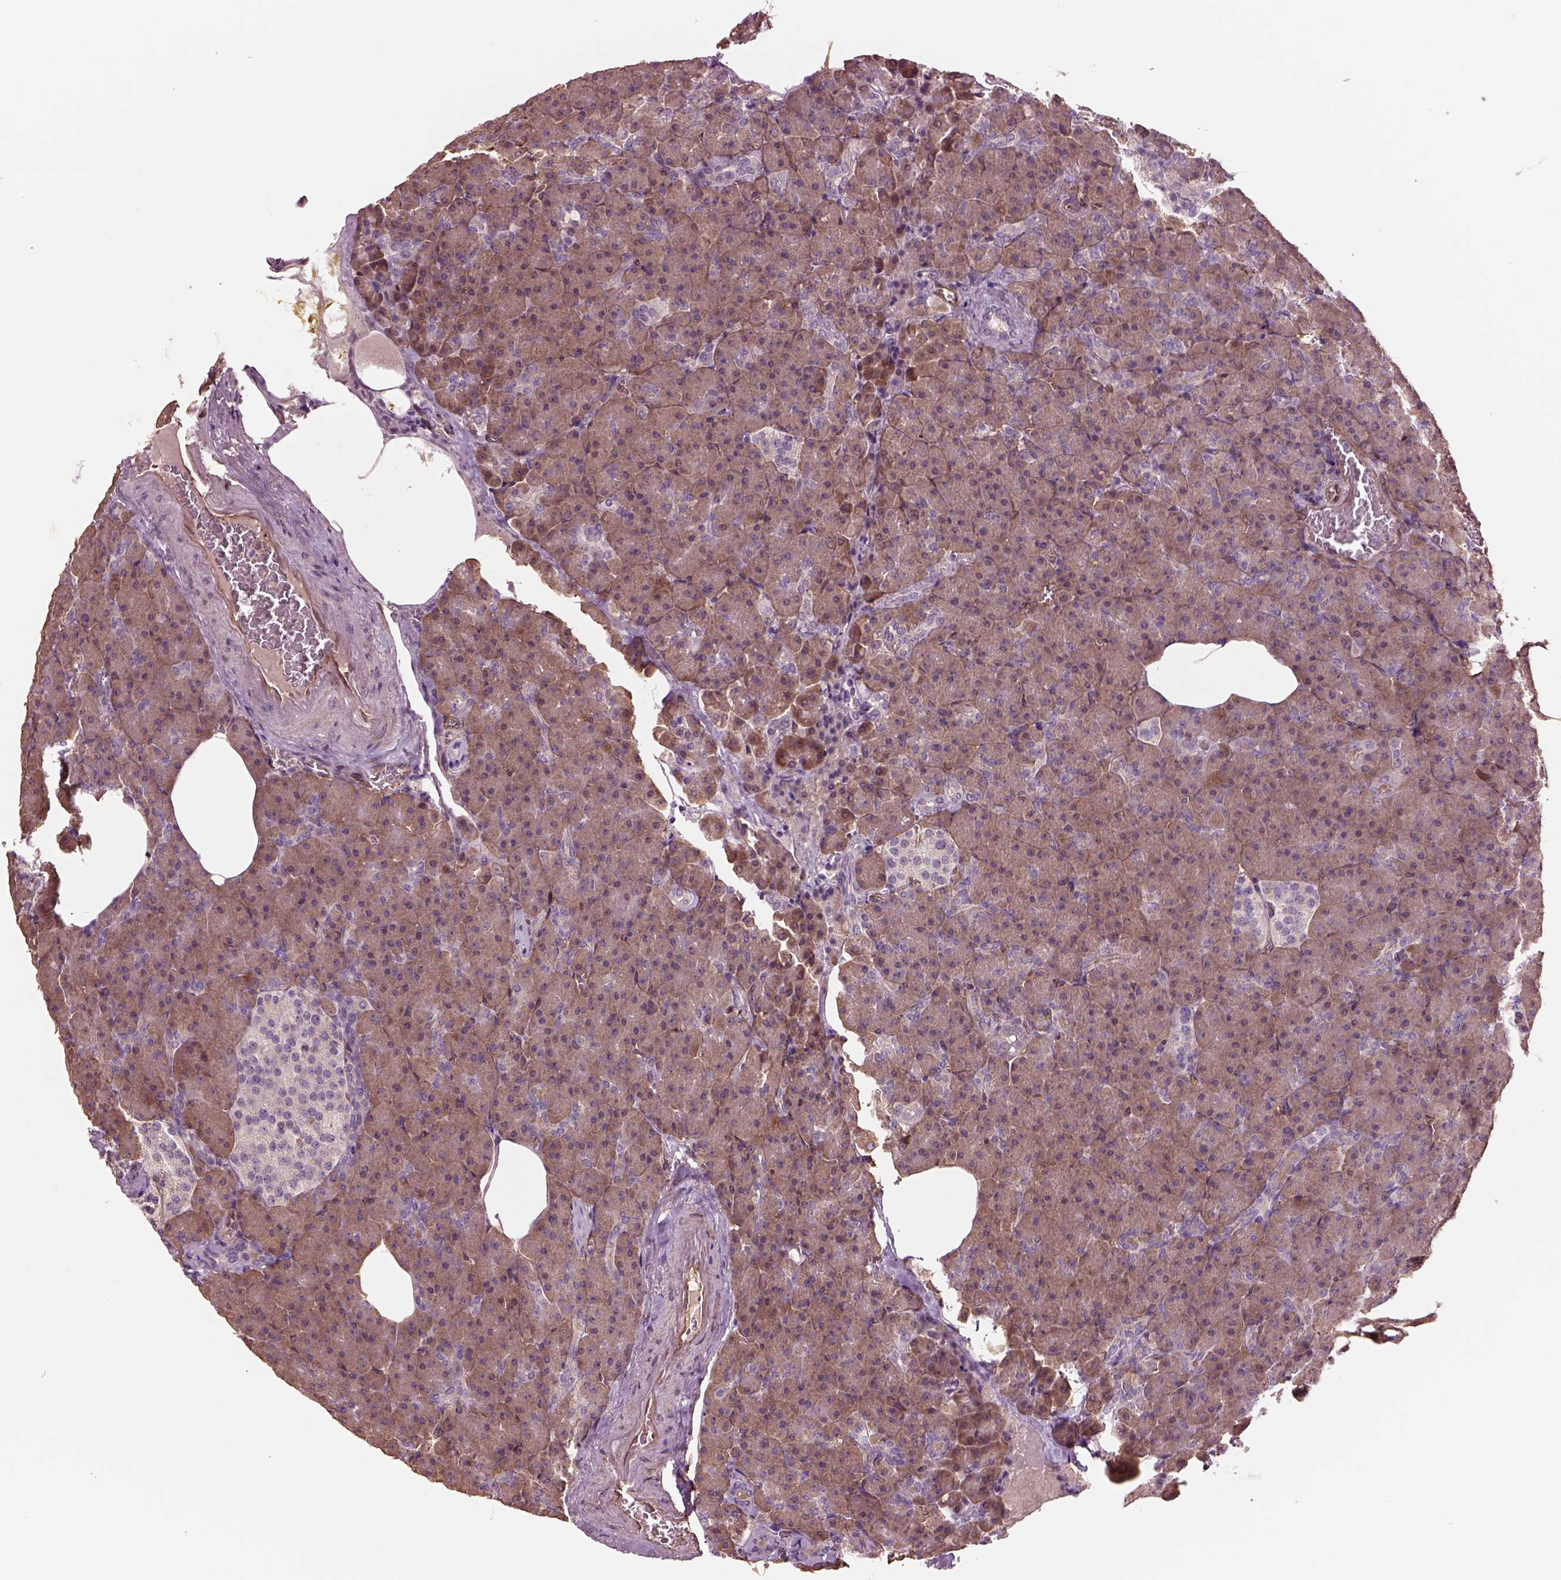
{"staining": {"intensity": "weak", "quantity": ">75%", "location": "cytoplasmic/membranous"}, "tissue": "pancreas", "cell_type": "Exocrine glandular cells", "image_type": "normal", "snomed": [{"axis": "morphology", "description": "Normal tissue, NOS"}, {"axis": "topography", "description": "Pancreas"}], "caption": "This is an image of IHC staining of normal pancreas, which shows weak positivity in the cytoplasmic/membranous of exocrine glandular cells.", "gene": "HTR1B", "patient": {"sex": "female", "age": 74}}